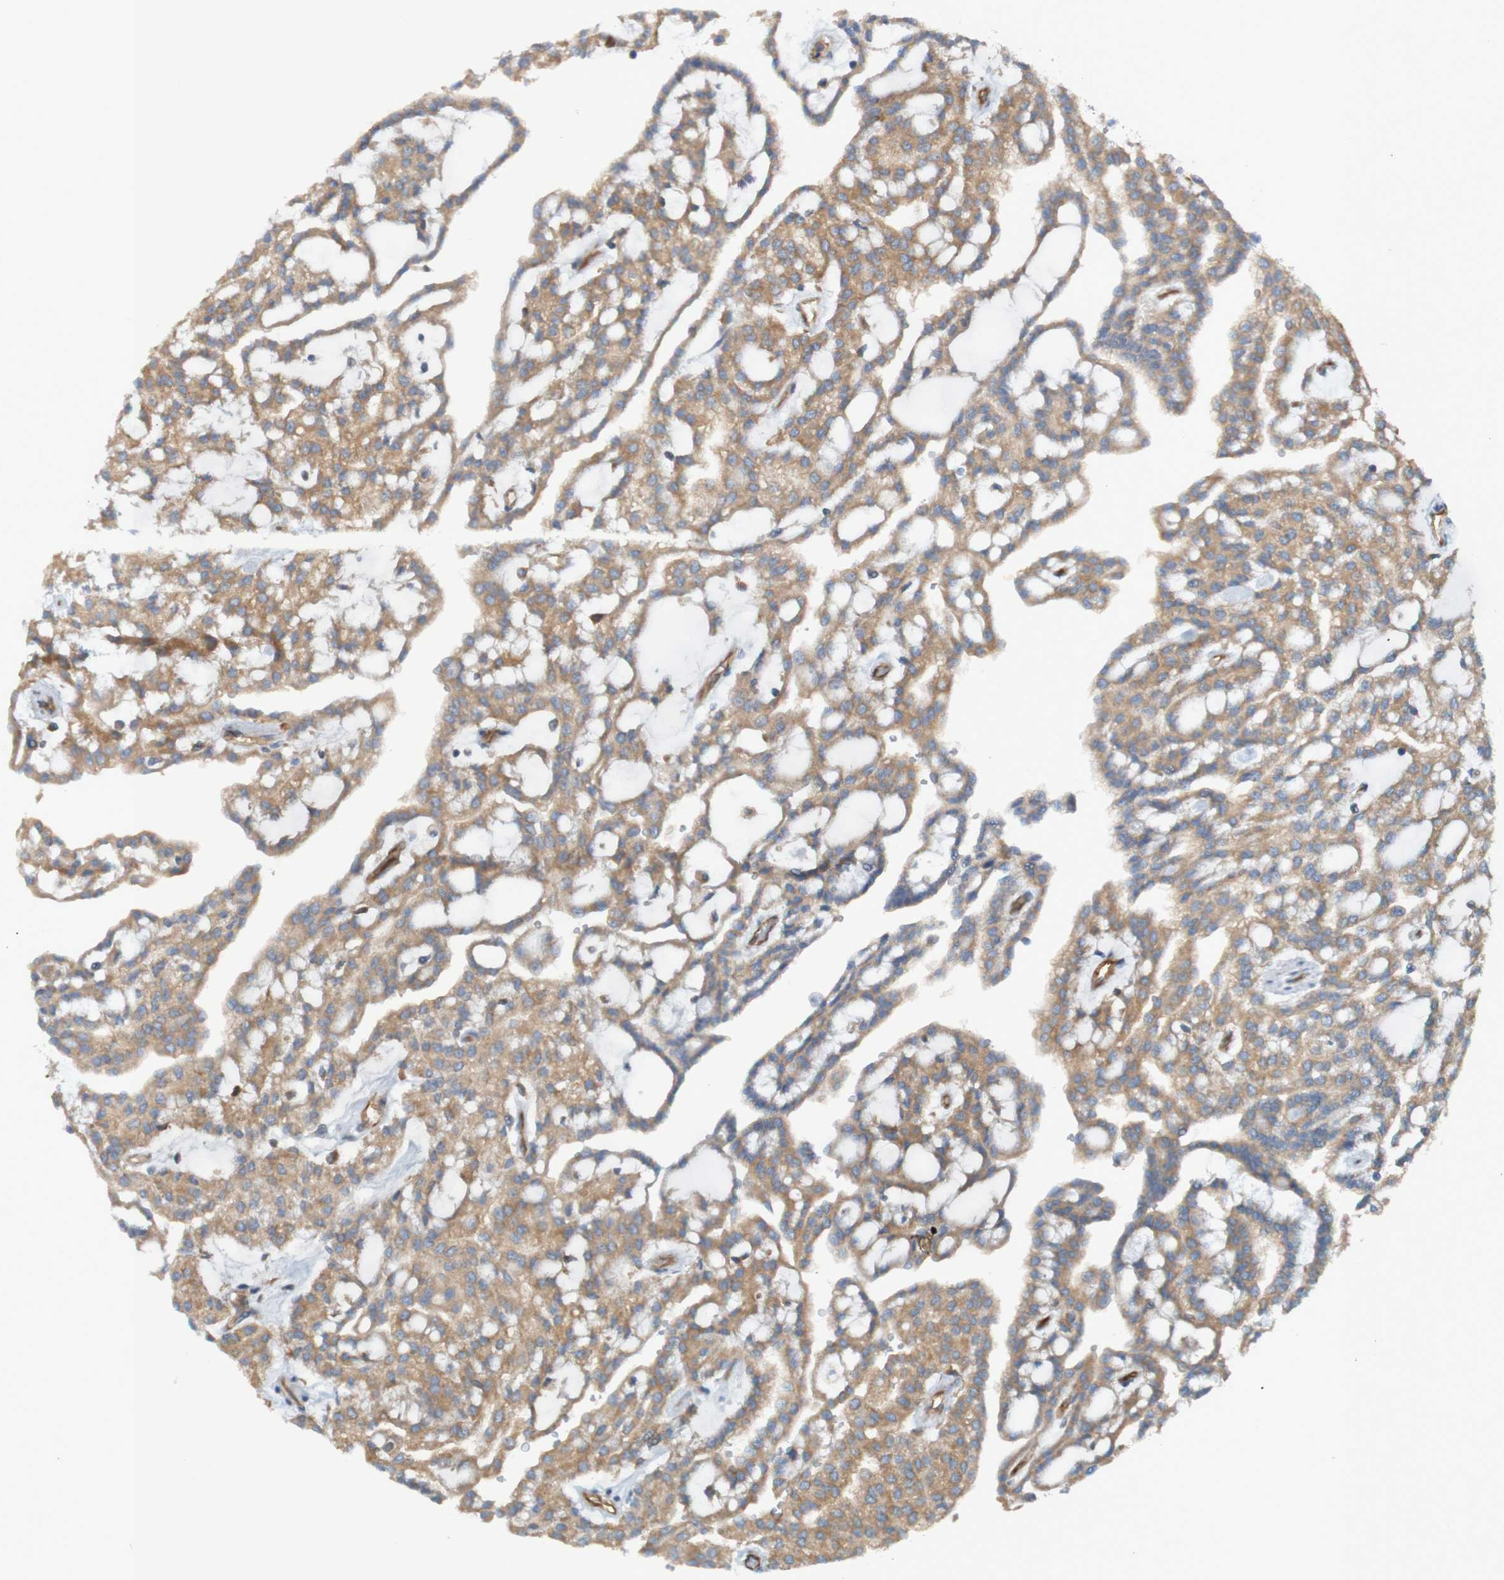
{"staining": {"intensity": "moderate", "quantity": ">75%", "location": "cytoplasmic/membranous"}, "tissue": "renal cancer", "cell_type": "Tumor cells", "image_type": "cancer", "snomed": [{"axis": "morphology", "description": "Adenocarcinoma, NOS"}, {"axis": "topography", "description": "Kidney"}], "caption": "Tumor cells demonstrate medium levels of moderate cytoplasmic/membranous positivity in about >75% of cells in human renal cancer. (brown staining indicates protein expression, while blue staining denotes nuclei).", "gene": "DNAJC4", "patient": {"sex": "male", "age": 63}}